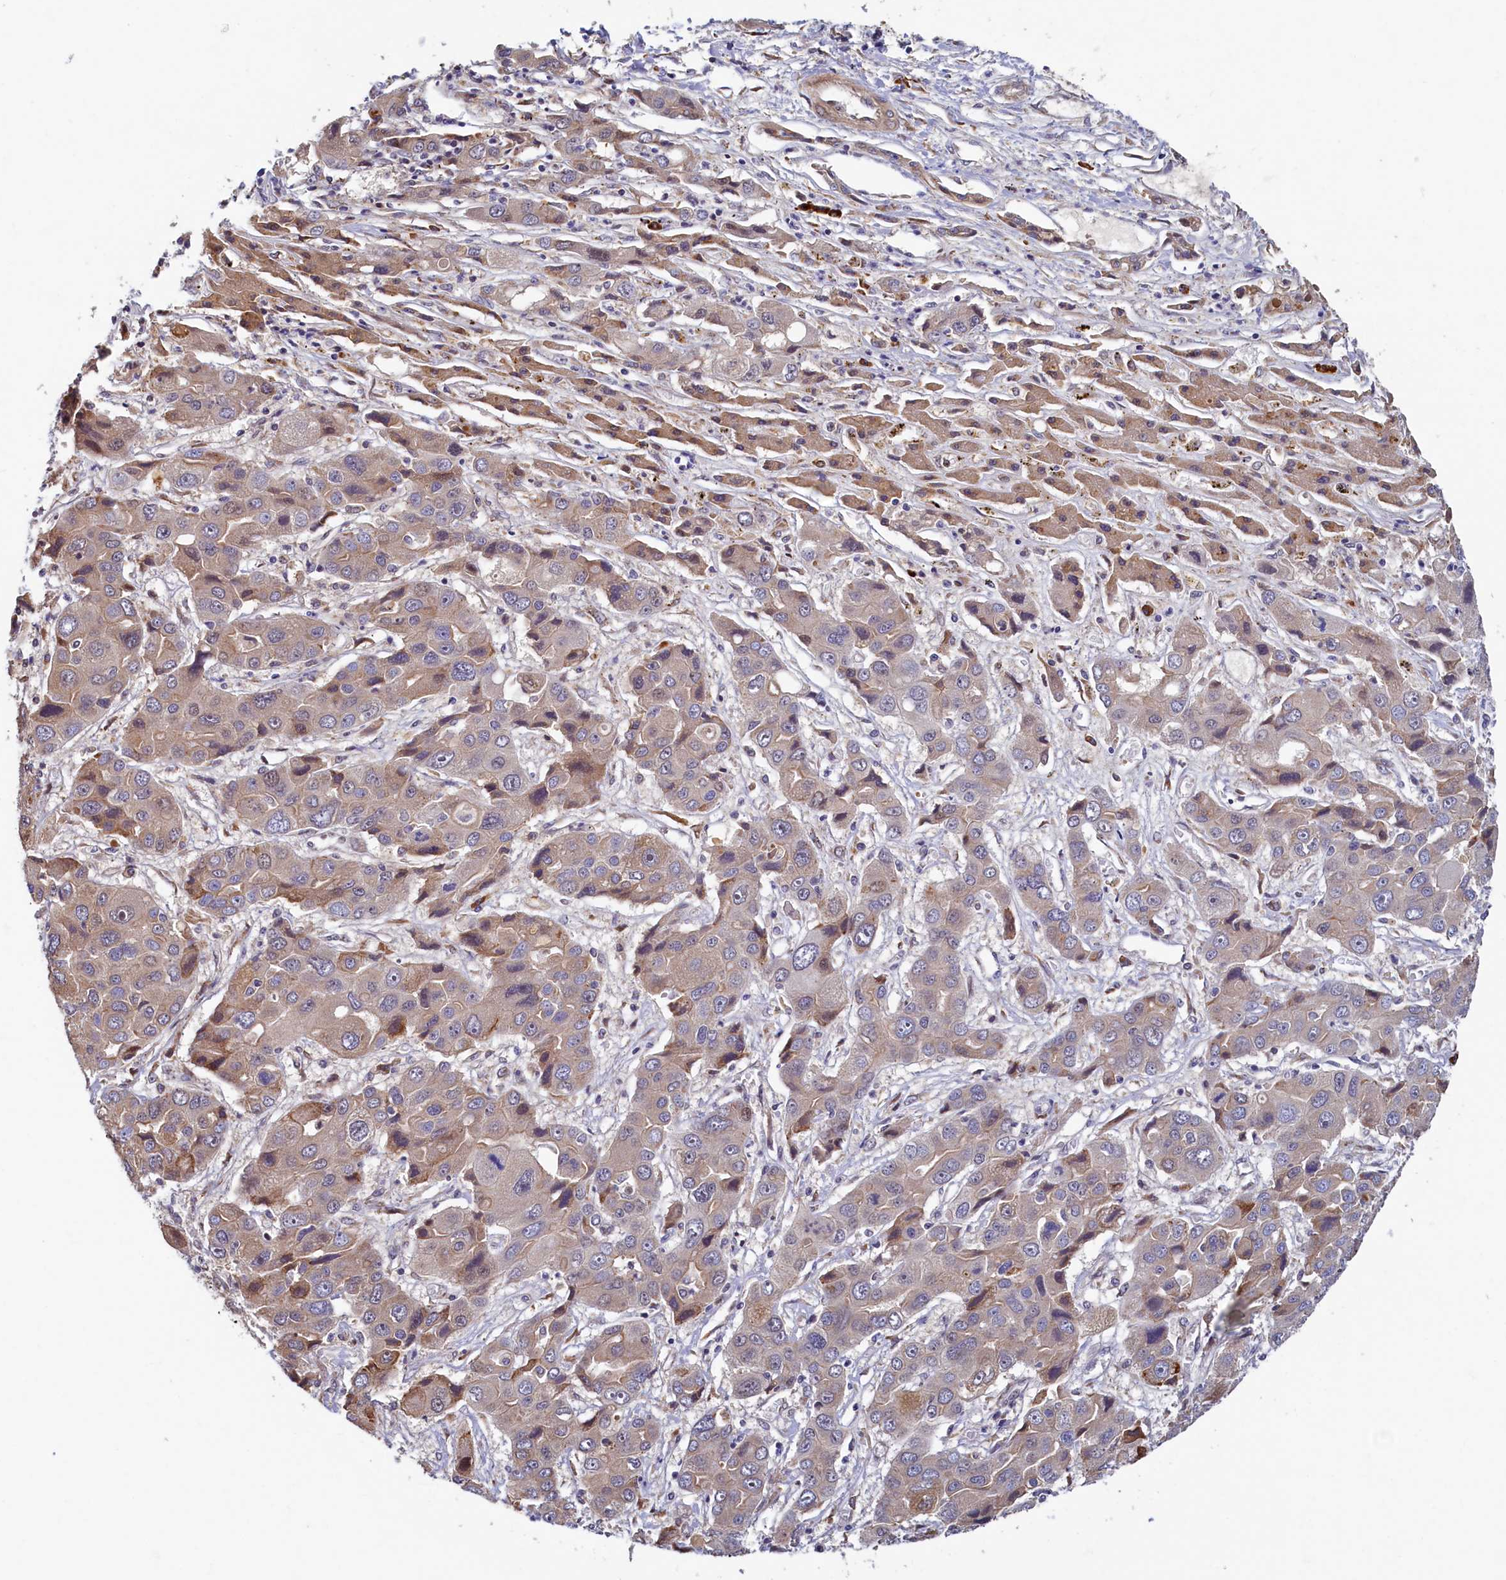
{"staining": {"intensity": "weak", "quantity": "<25%", "location": "cytoplasmic/membranous"}, "tissue": "liver cancer", "cell_type": "Tumor cells", "image_type": "cancer", "snomed": [{"axis": "morphology", "description": "Cholangiocarcinoma"}, {"axis": "topography", "description": "Liver"}], "caption": "Tumor cells are negative for brown protein staining in cholangiocarcinoma (liver). (DAB (3,3'-diaminobenzidine) immunohistochemistry (IHC), high magnification).", "gene": "SLC16A14", "patient": {"sex": "male", "age": 67}}